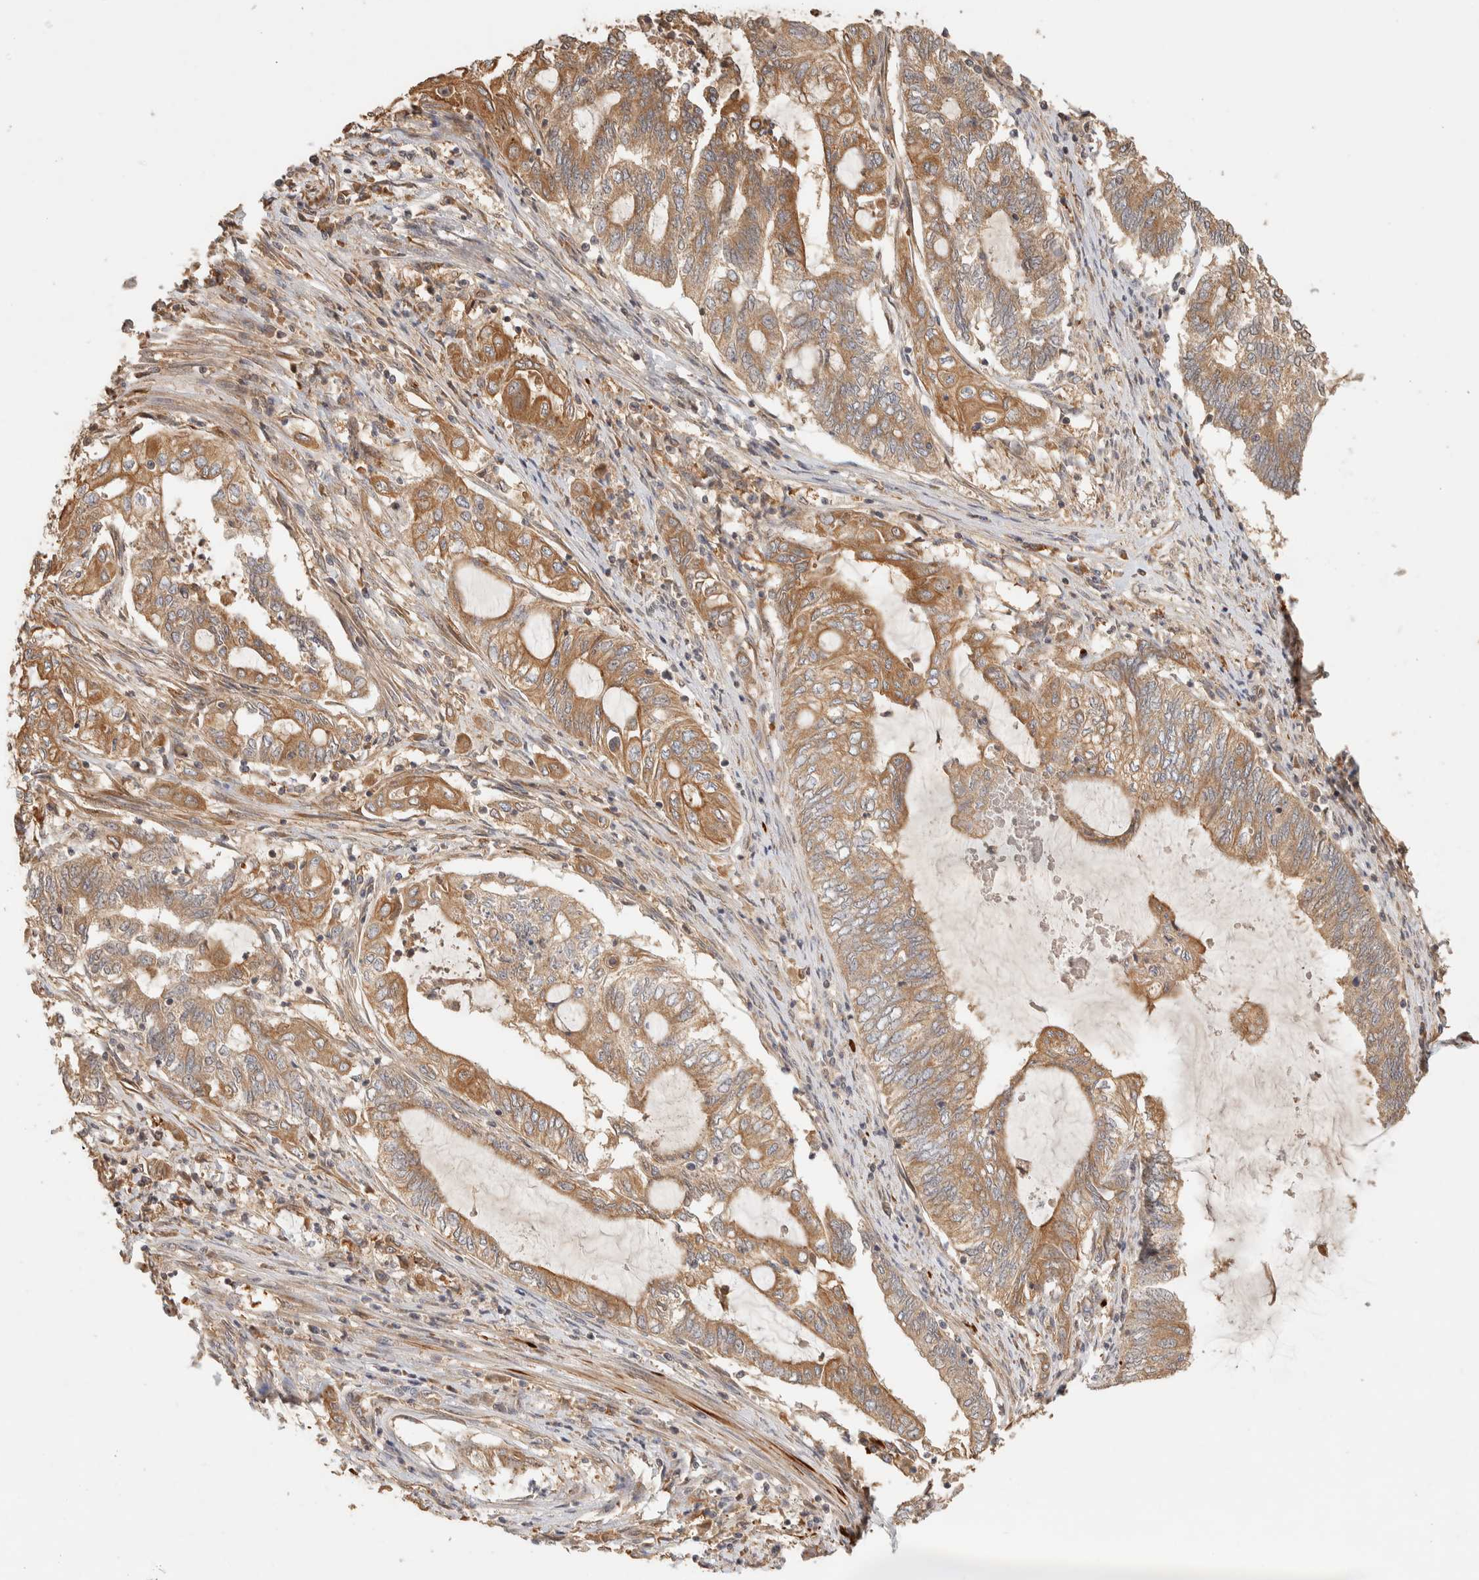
{"staining": {"intensity": "moderate", "quantity": ">75%", "location": "cytoplasmic/membranous"}, "tissue": "endometrial cancer", "cell_type": "Tumor cells", "image_type": "cancer", "snomed": [{"axis": "morphology", "description": "Adenocarcinoma, NOS"}, {"axis": "topography", "description": "Uterus"}, {"axis": "topography", "description": "Endometrium"}], "caption": "The micrograph demonstrates immunohistochemical staining of endometrial cancer (adenocarcinoma). There is moderate cytoplasmic/membranous staining is appreciated in about >75% of tumor cells.", "gene": "TTI2", "patient": {"sex": "female", "age": 70}}